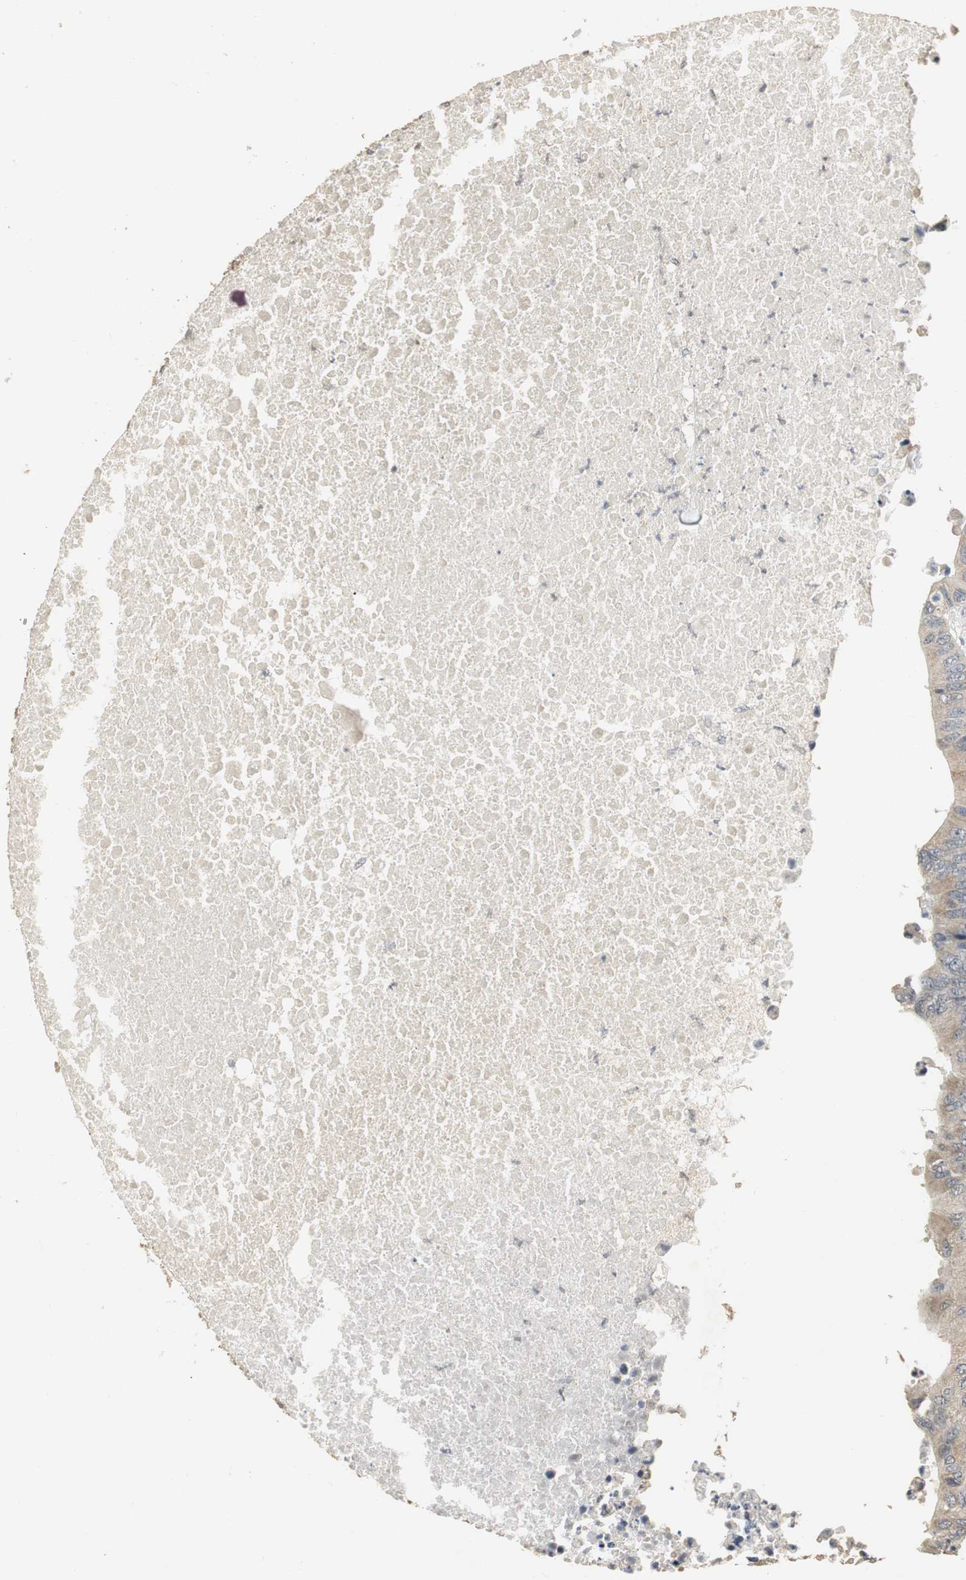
{"staining": {"intensity": "weak", "quantity": ">75%", "location": "cytoplasmic/membranous"}, "tissue": "colorectal cancer", "cell_type": "Tumor cells", "image_type": "cancer", "snomed": [{"axis": "morphology", "description": "Adenocarcinoma, NOS"}, {"axis": "topography", "description": "Colon"}], "caption": "IHC (DAB) staining of human colorectal cancer (adenocarcinoma) reveals weak cytoplasmic/membranous protein staining in about >75% of tumor cells.", "gene": "ELOA", "patient": {"sex": "male", "age": 71}}